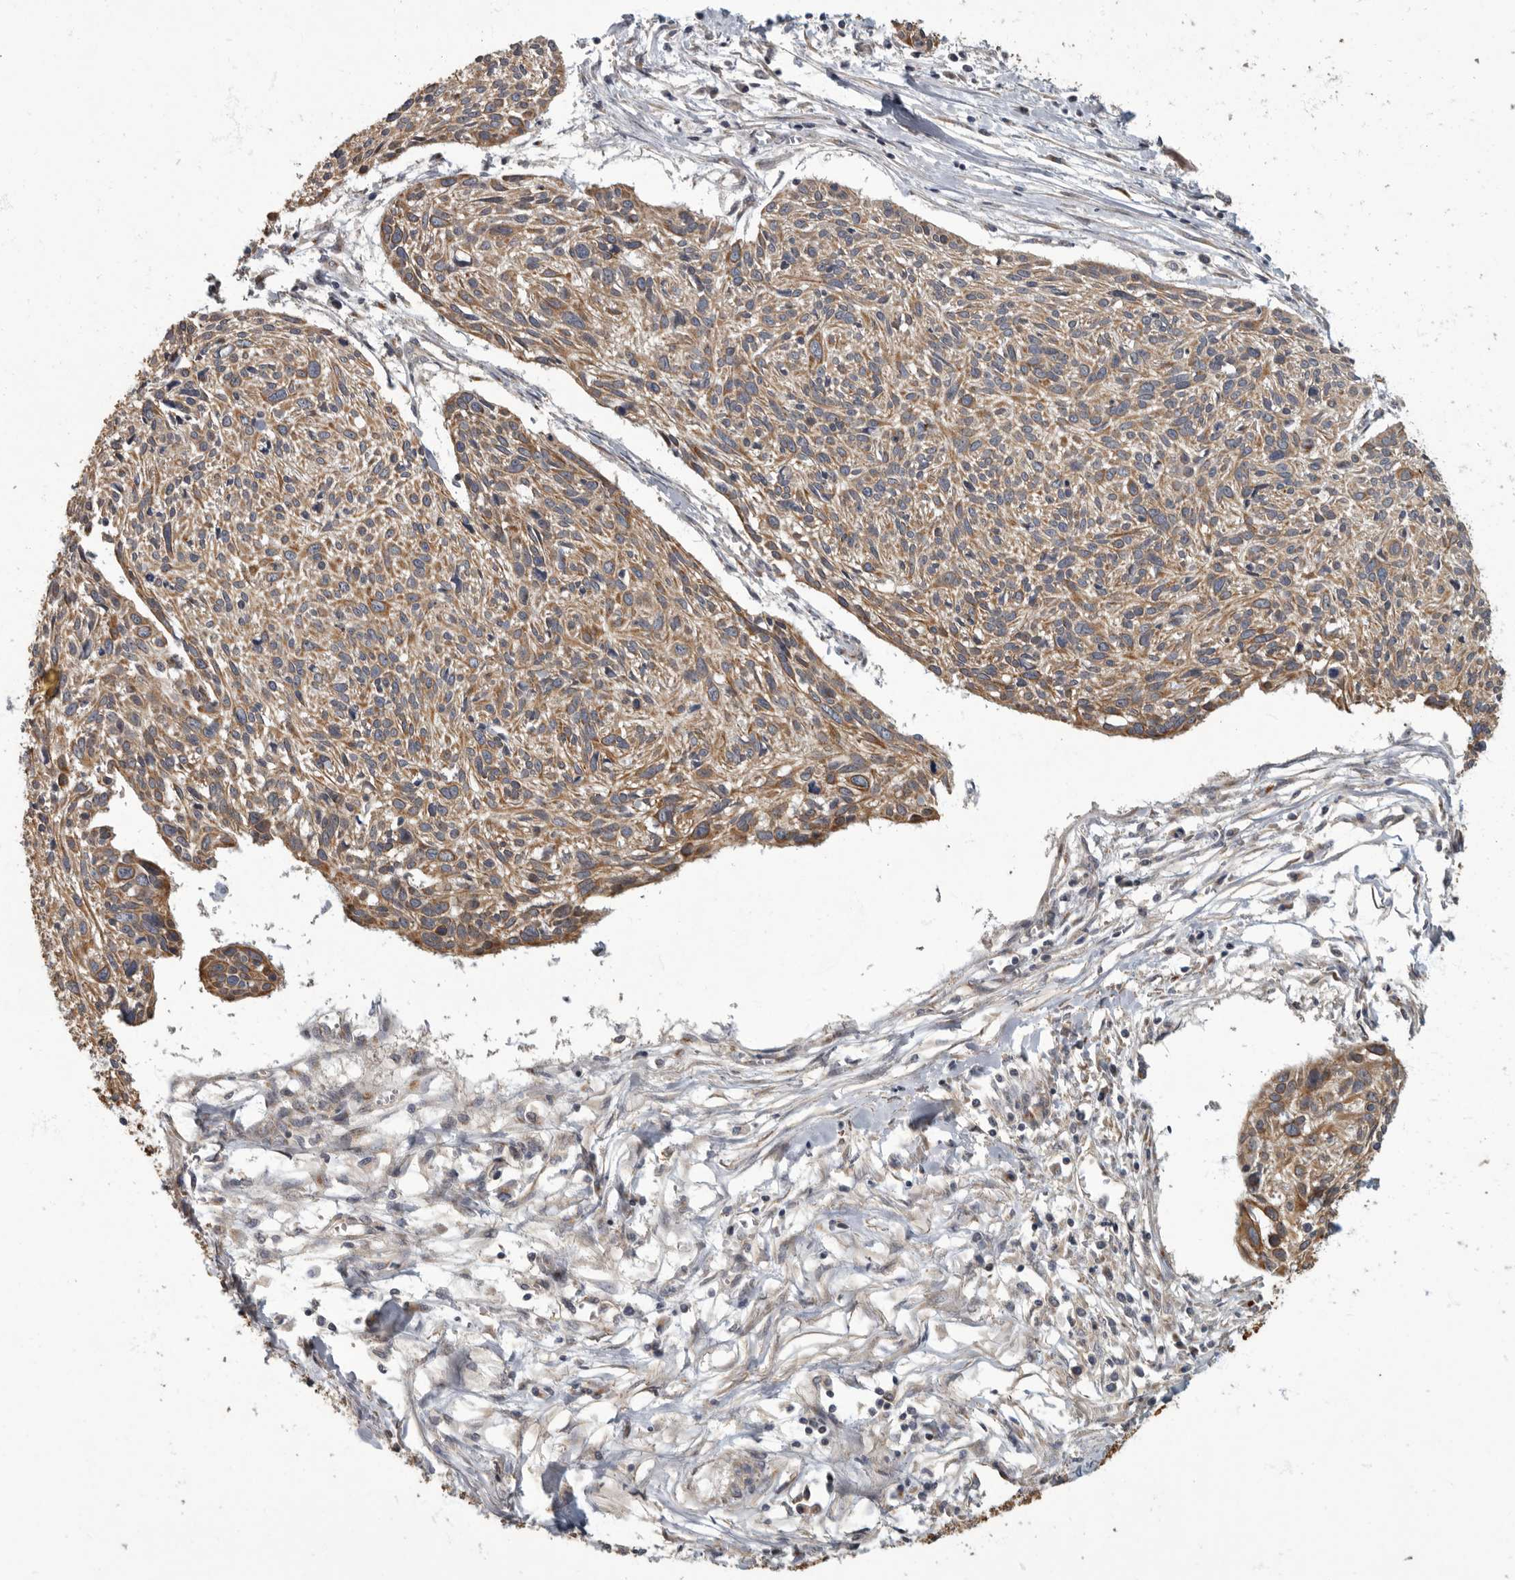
{"staining": {"intensity": "moderate", "quantity": ">75%", "location": "cytoplasmic/membranous"}, "tissue": "cervical cancer", "cell_type": "Tumor cells", "image_type": "cancer", "snomed": [{"axis": "morphology", "description": "Squamous cell carcinoma, NOS"}, {"axis": "topography", "description": "Cervix"}], "caption": "Cervical squamous cell carcinoma stained with a protein marker demonstrates moderate staining in tumor cells.", "gene": "IQCK", "patient": {"sex": "female", "age": 51}}